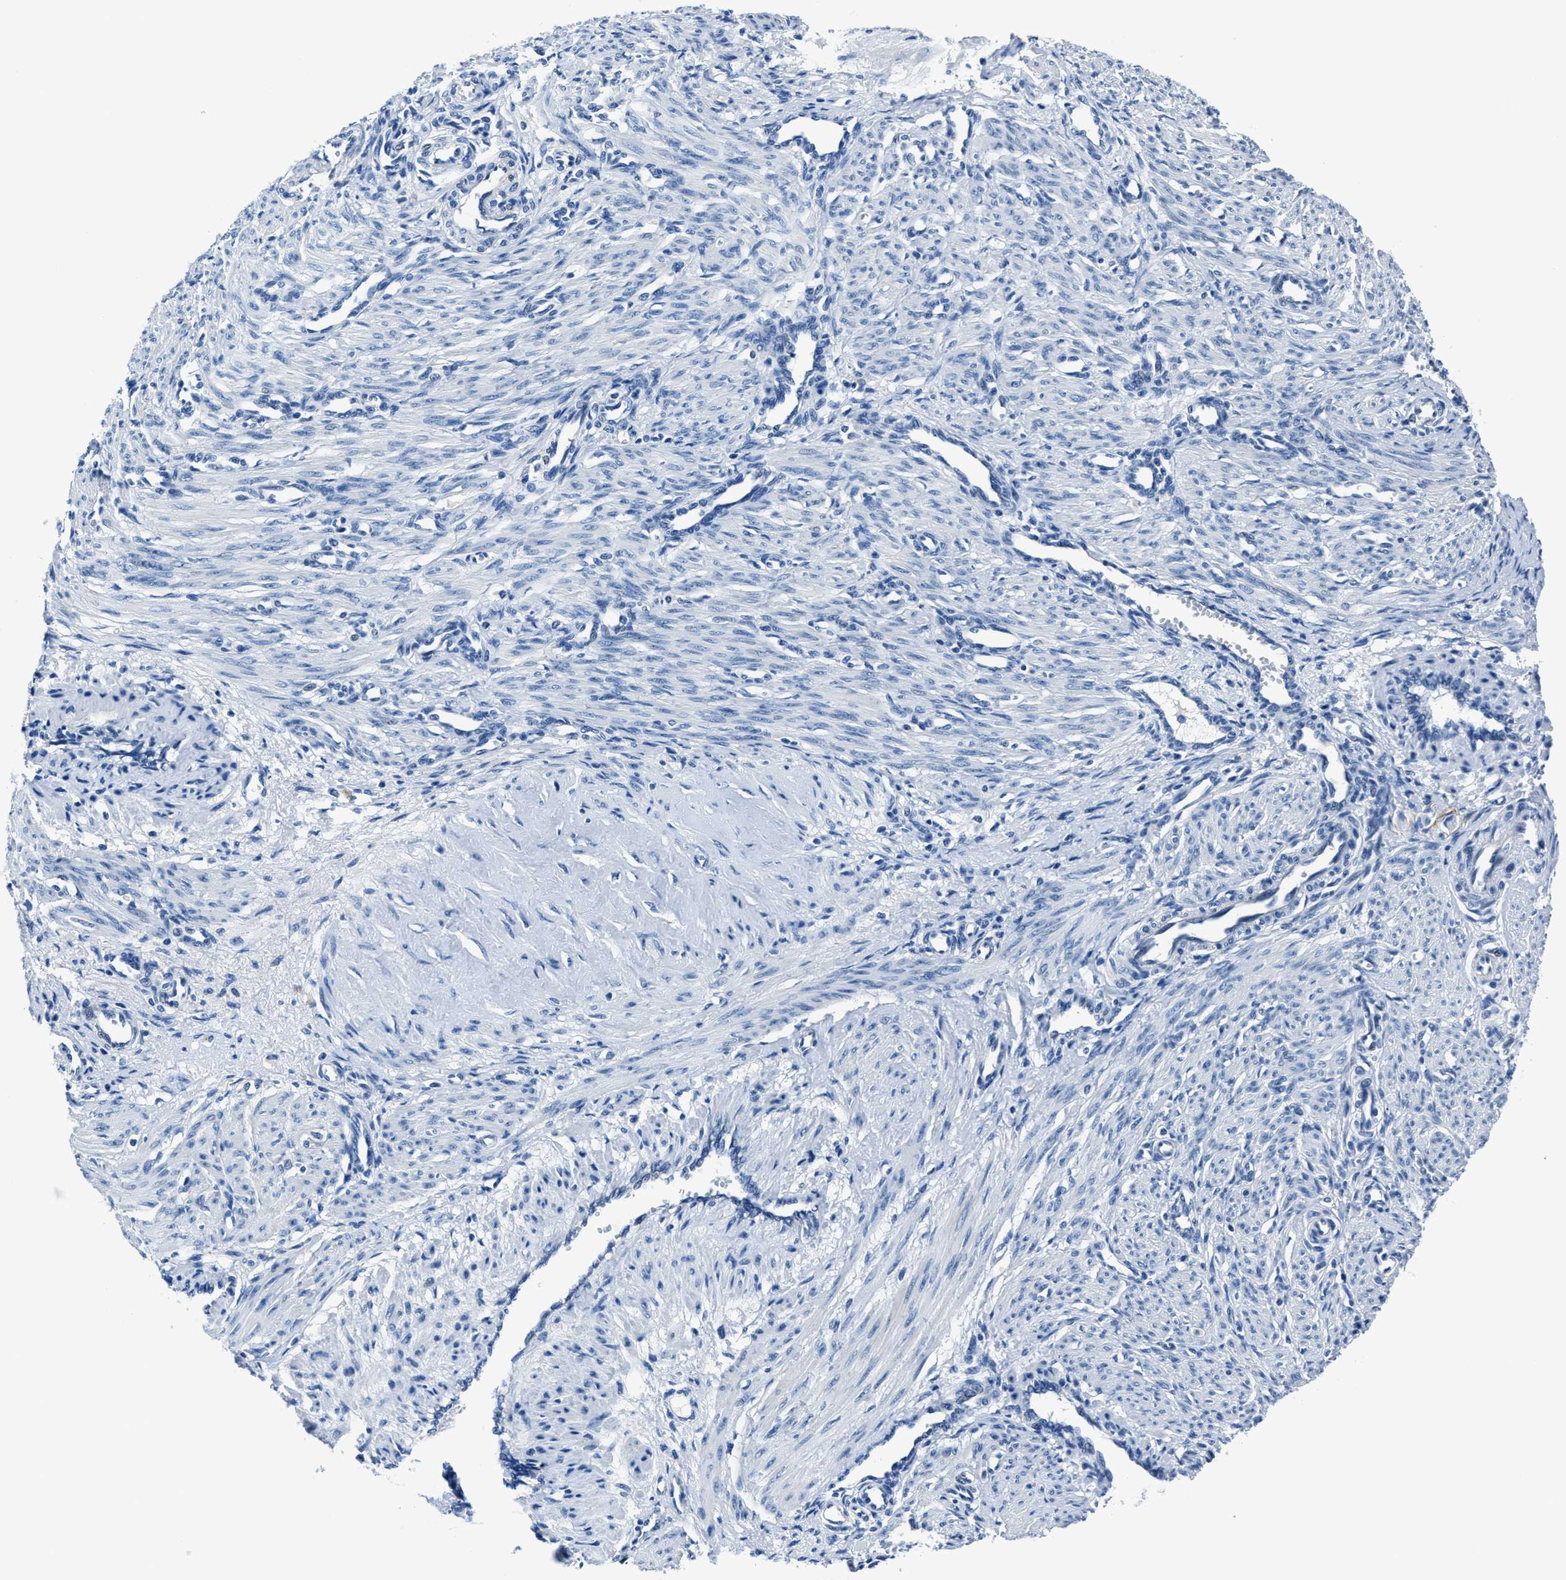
{"staining": {"intensity": "negative", "quantity": "none", "location": "none"}, "tissue": "smooth muscle", "cell_type": "Smooth muscle cells", "image_type": "normal", "snomed": [{"axis": "morphology", "description": "Normal tissue, NOS"}, {"axis": "topography", "description": "Endometrium"}], "caption": "Immunohistochemical staining of benign human smooth muscle exhibits no significant staining in smooth muscle cells. (IHC, brightfield microscopy, high magnification).", "gene": "LMO7", "patient": {"sex": "female", "age": 33}}